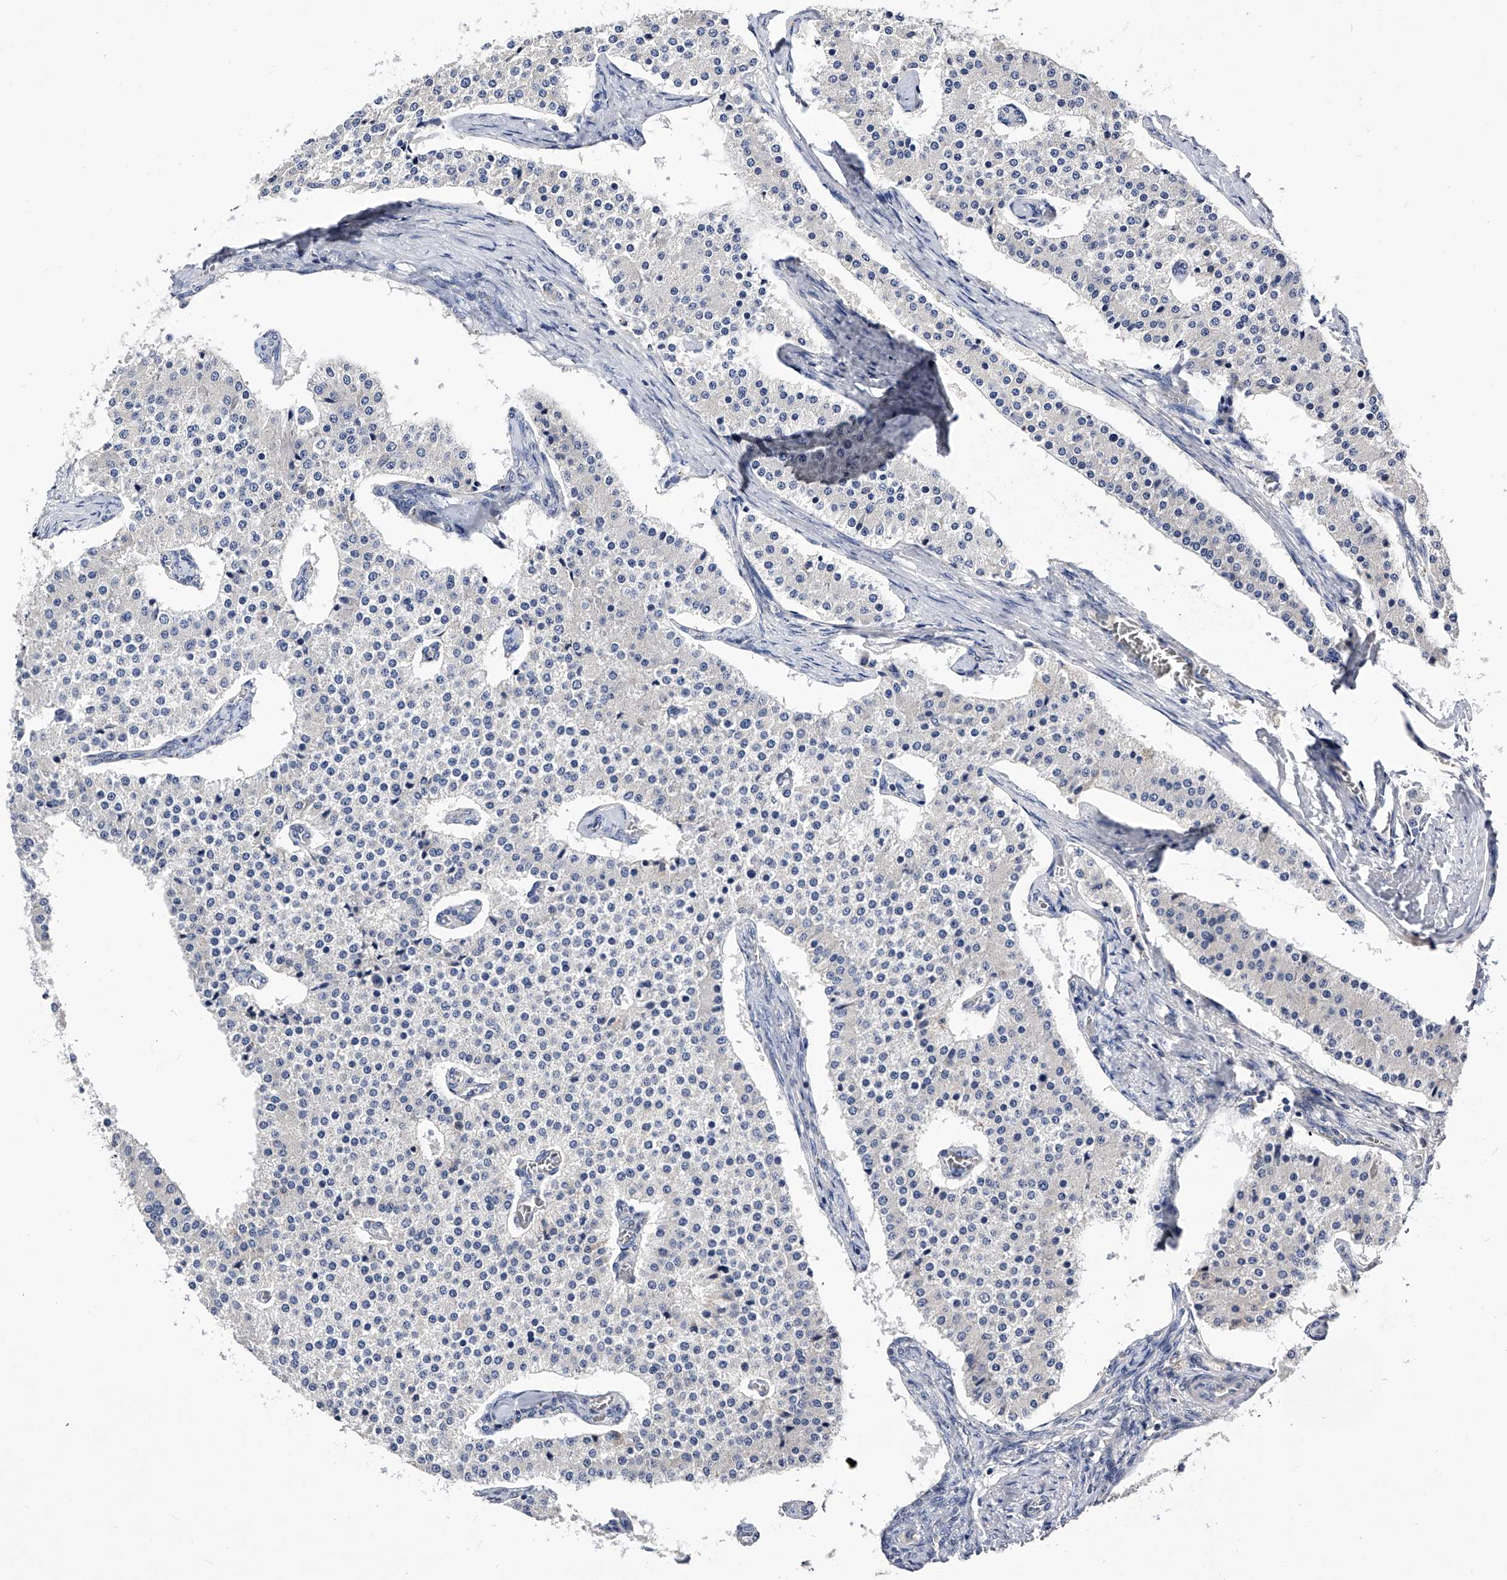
{"staining": {"intensity": "negative", "quantity": "none", "location": "none"}, "tissue": "carcinoid", "cell_type": "Tumor cells", "image_type": "cancer", "snomed": [{"axis": "morphology", "description": "Carcinoid, malignant, NOS"}, {"axis": "topography", "description": "Colon"}], "caption": "The photomicrograph demonstrates no significant positivity in tumor cells of carcinoid.", "gene": "ARL4C", "patient": {"sex": "female", "age": 52}}